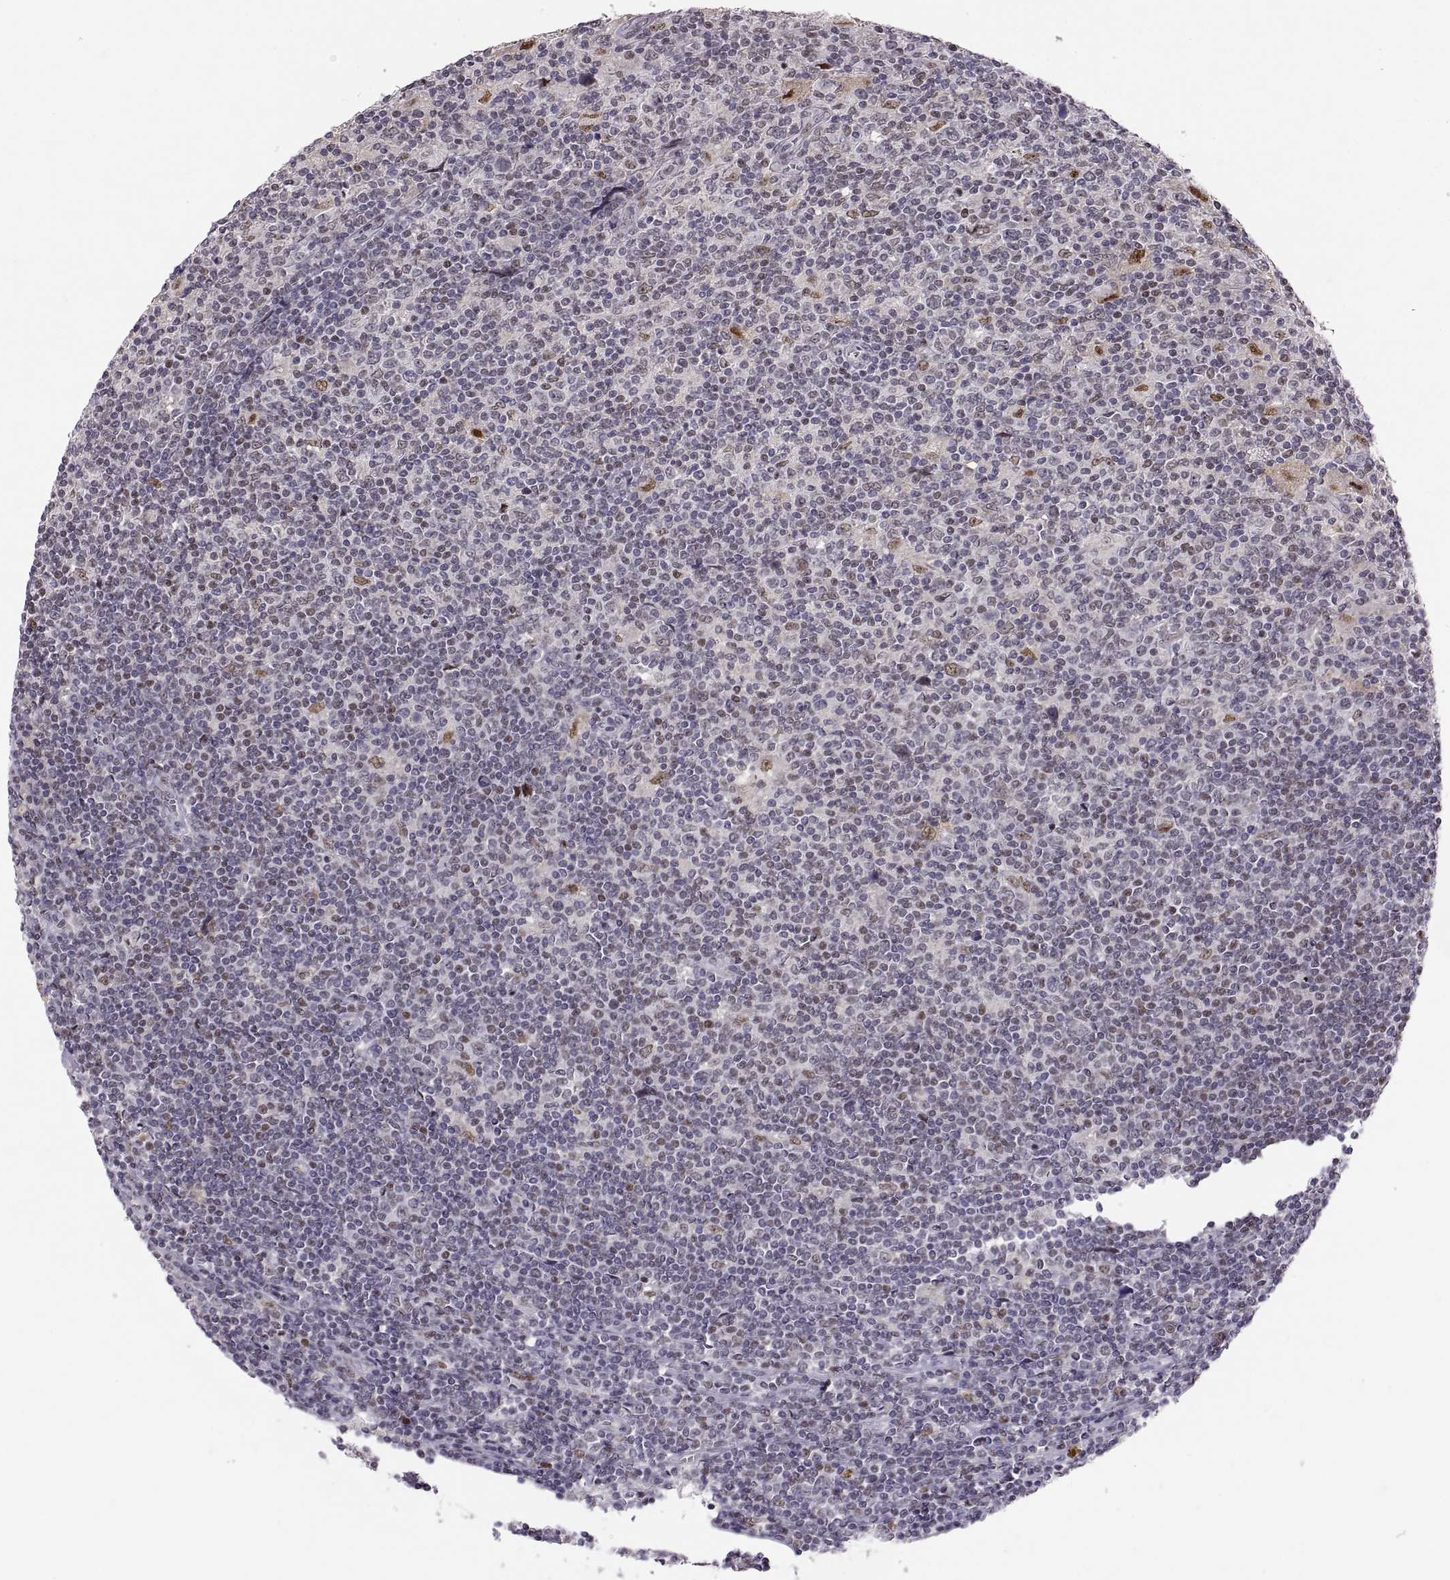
{"staining": {"intensity": "moderate", "quantity": "<25%", "location": "nuclear"}, "tissue": "lymphoma", "cell_type": "Tumor cells", "image_type": "cancer", "snomed": [{"axis": "morphology", "description": "Hodgkin's disease, NOS"}, {"axis": "topography", "description": "Lymph node"}], "caption": "Moderate nuclear expression for a protein is present in about <25% of tumor cells of lymphoma using immunohistochemistry (IHC).", "gene": "SNAI1", "patient": {"sex": "male", "age": 40}}